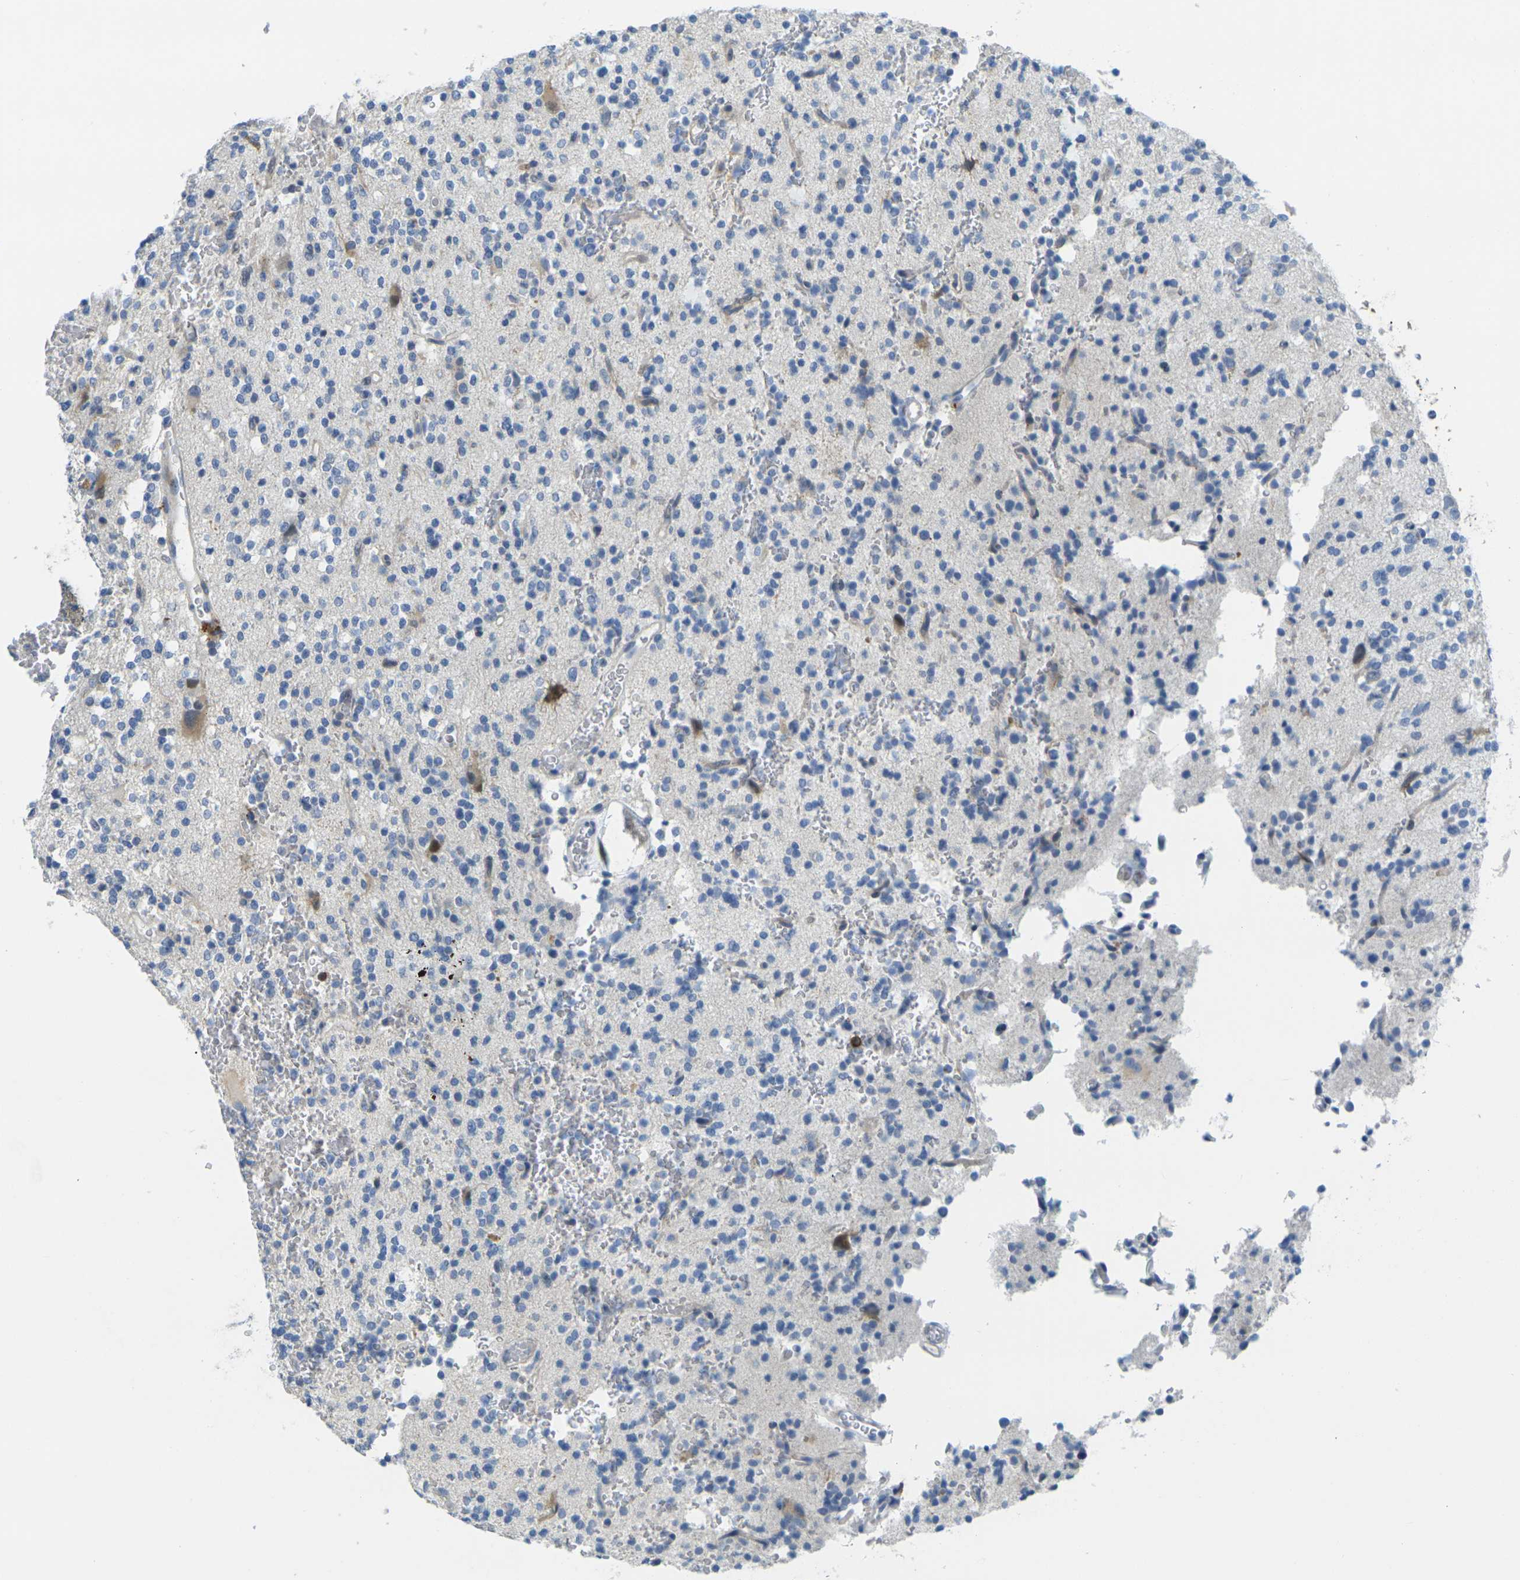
{"staining": {"intensity": "negative", "quantity": "none", "location": "none"}, "tissue": "glioma", "cell_type": "Tumor cells", "image_type": "cancer", "snomed": [{"axis": "morphology", "description": "Glioma, malignant, High grade"}, {"axis": "topography", "description": "Brain"}], "caption": "An immunohistochemistry (IHC) micrograph of malignant glioma (high-grade) is shown. There is no staining in tumor cells of malignant glioma (high-grade).", "gene": "CD3D", "patient": {"sex": "male", "age": 47}}